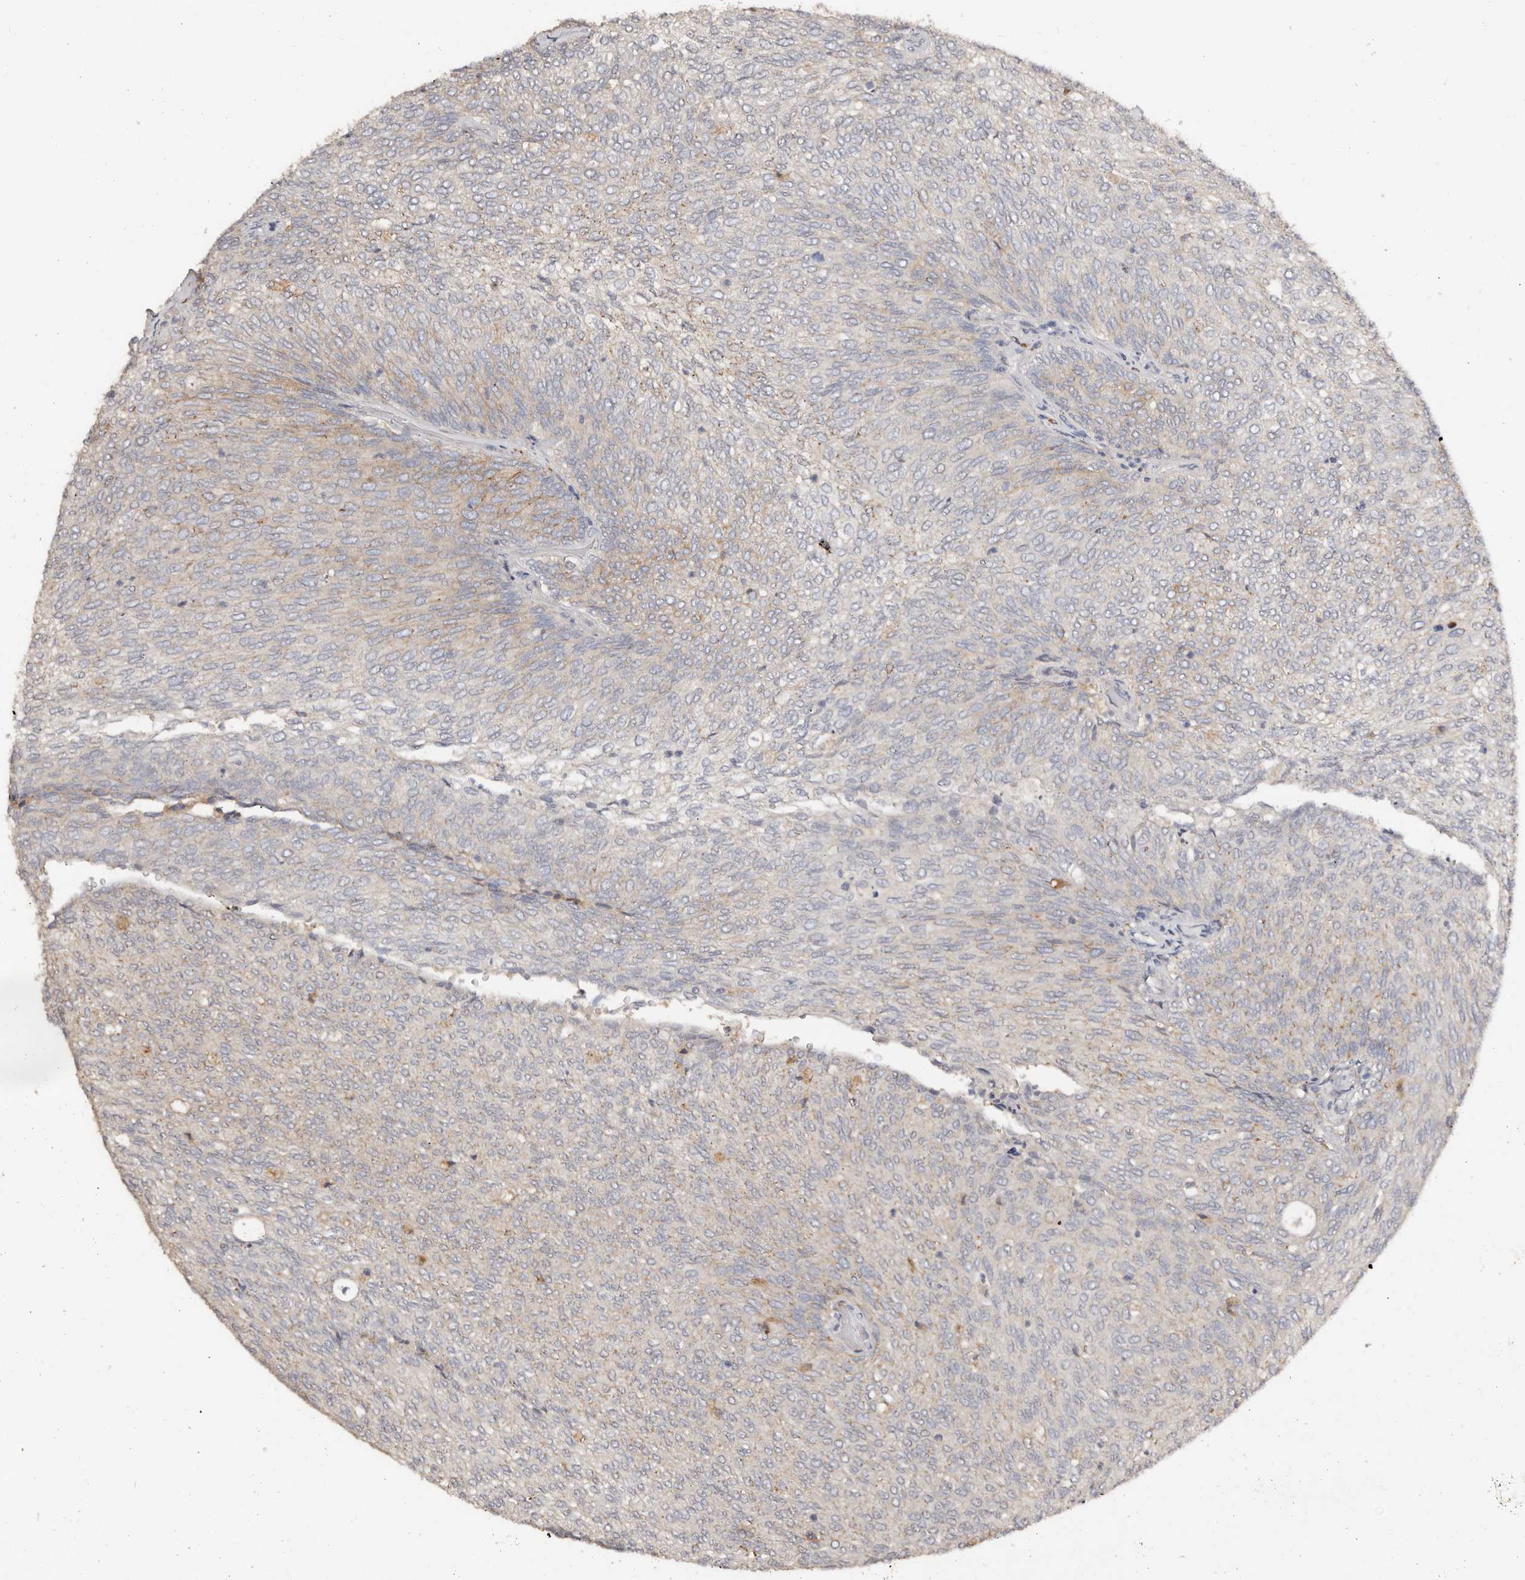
{"staining": {"intensity": "moderate", "quantity": "<25%", "location": "cytoplasmic/membranous"}, "tissue": "urothelial cancer", "cell_type": "Tumor cells", "image_type": "cancer", "snomed": [{"axis": "morphology", "description": "Urothelial carcinoma, Low grade"}, {"axis": "topography", "description": "Urinary bladder"}], "caption": "Immunohistochemical staining of low-grade urothelial carcinoma exhibits low levels of moderate cytoplasmic/membranous staining in about <25% of tumor cells.", "gene": "SLC39A2", "patient": {"sex": "female", "age": 79}}